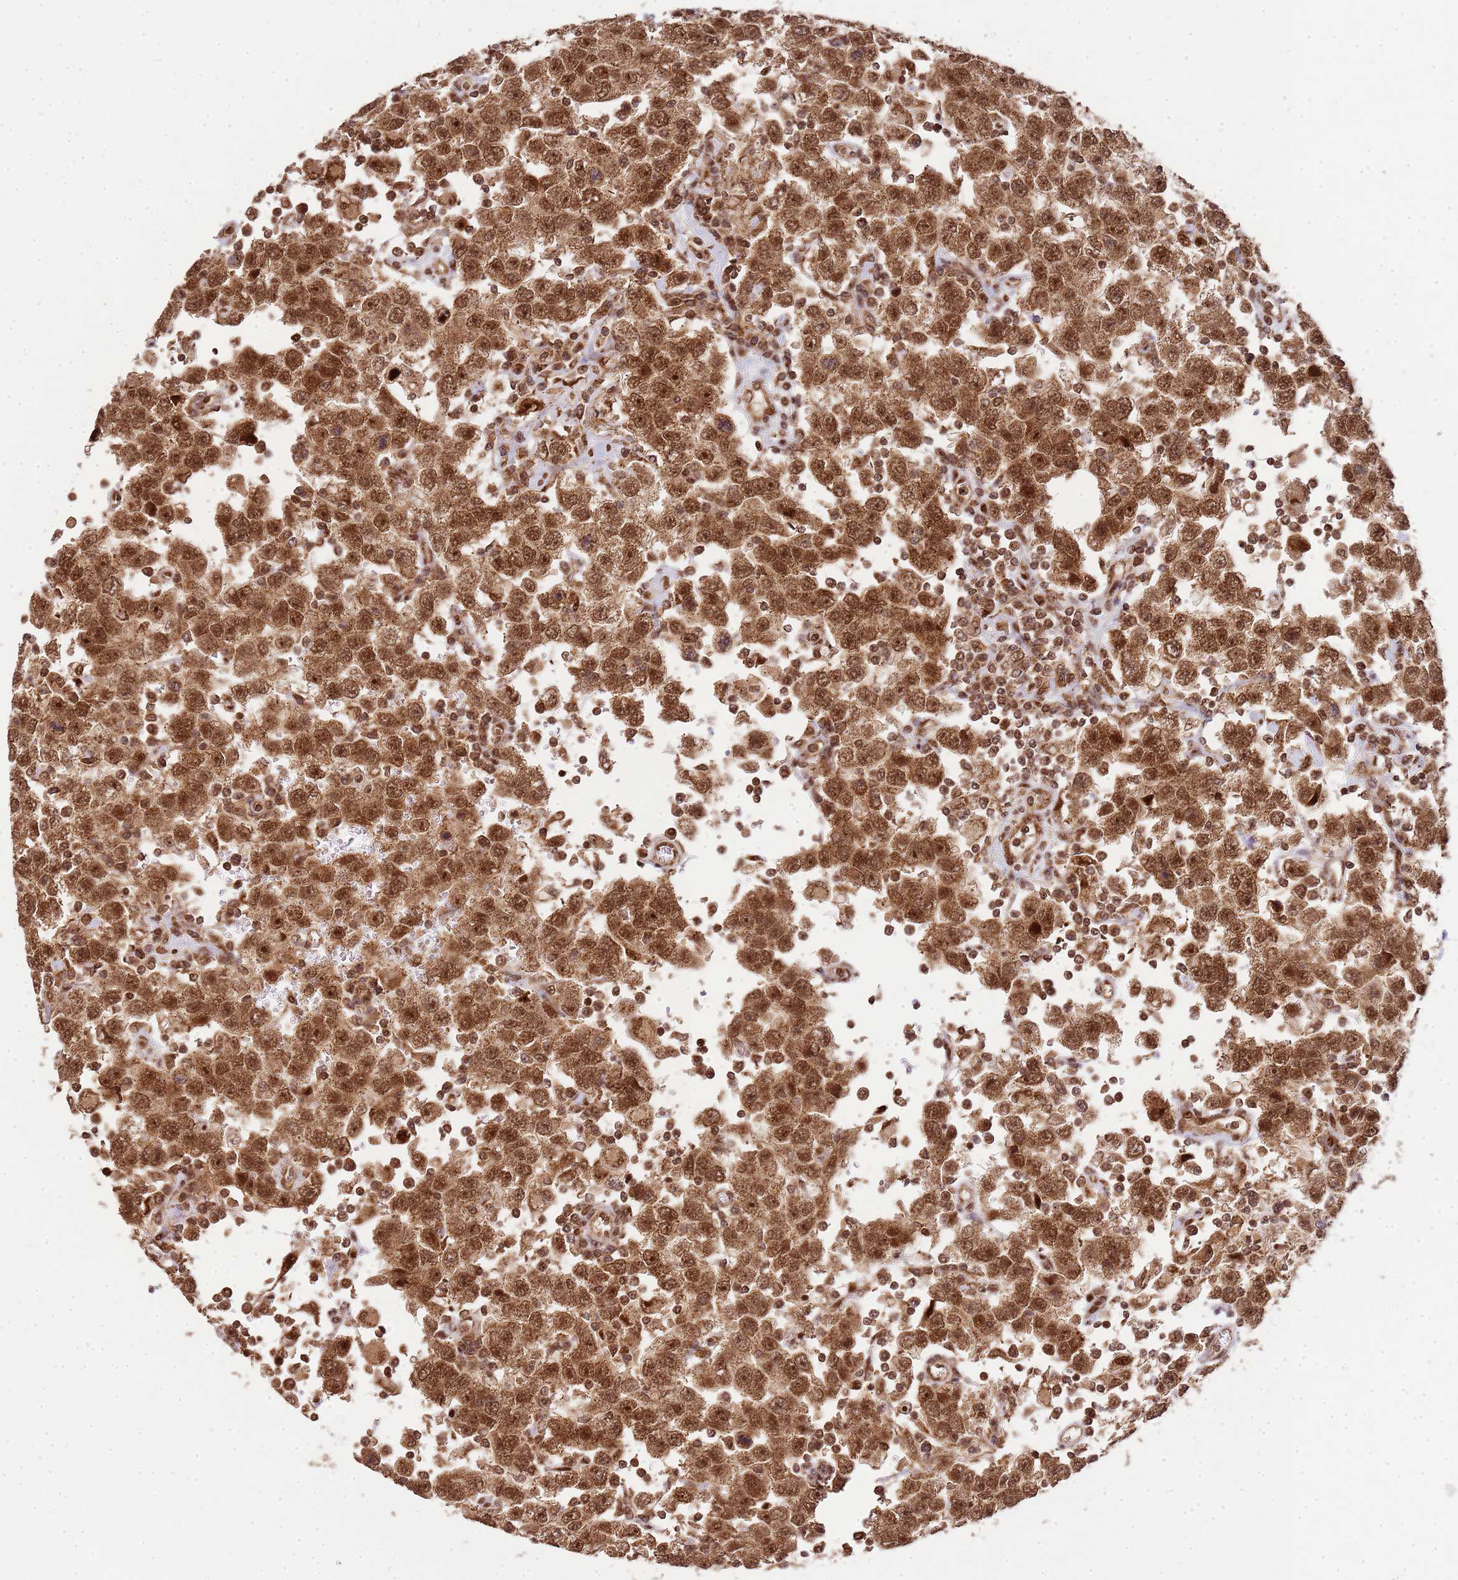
{"staining": {"intensity": "strong", "quantity": ">75%", "location": "cytoplasmic/membranous,nuclear"}, "tissue": "testis cancer", "cell_type": "Tumor cells", "image_type": "cancer", "snomed": [{"axis": "morphology", "description": "Seminoma, NOS"}, {"axis": "topography", "description": "Testis"}], "caption": "This is an image of immunohistochemistry (IHC) staining of testis seminoma, which shows strong expression in the cytoplasmic/membranous and nuclear of tumor cells.", "gene": "PEX14", "patient": {"sex": "male", "age": 41}}